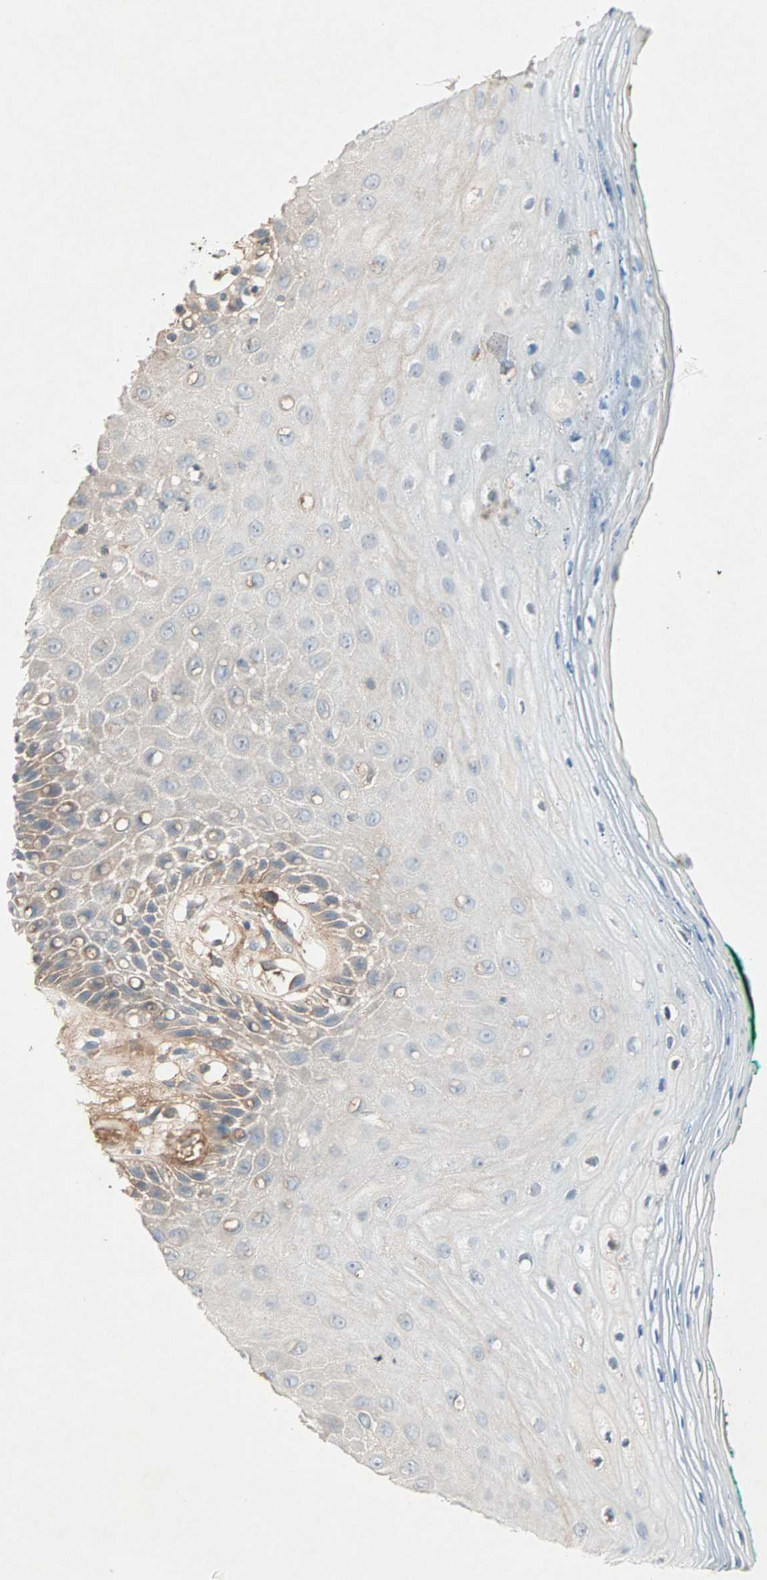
{"staining": {"intensity": "weak", "quantity": "25%-75%", "location": "cytoplasmic/membranous"}, "tissue": "oral mucosa", "cell_type": "Squamous epithelial cells", "image_type": "normal", "snomed": [{"axis": "morphology", "description": "Normal tissue, NOS"}, {"axis": "morphology", "description": "Squamous cell carcinoma, NOS"}, {"axis": "topography", "description": "Skeletal muscle"}, {"axis": "topography", "description": "Oral tissue"}, {"axis": "topography", "description": "Head-Neck"}], "caption": "Immunohistochemical staining of normal oral mucosa displays low levels of weak cytoplasmic/membranous positivity in about 25%-75% of squamous epithelial cells. The protein is stained brown, and the nuclei are stained in blue (DAB (3,3'-diaminobenzidine) IHC with brightfield microscopy, high magnification).", "gene": "TEC", "patient": {"sex": "female", "age": 84}}